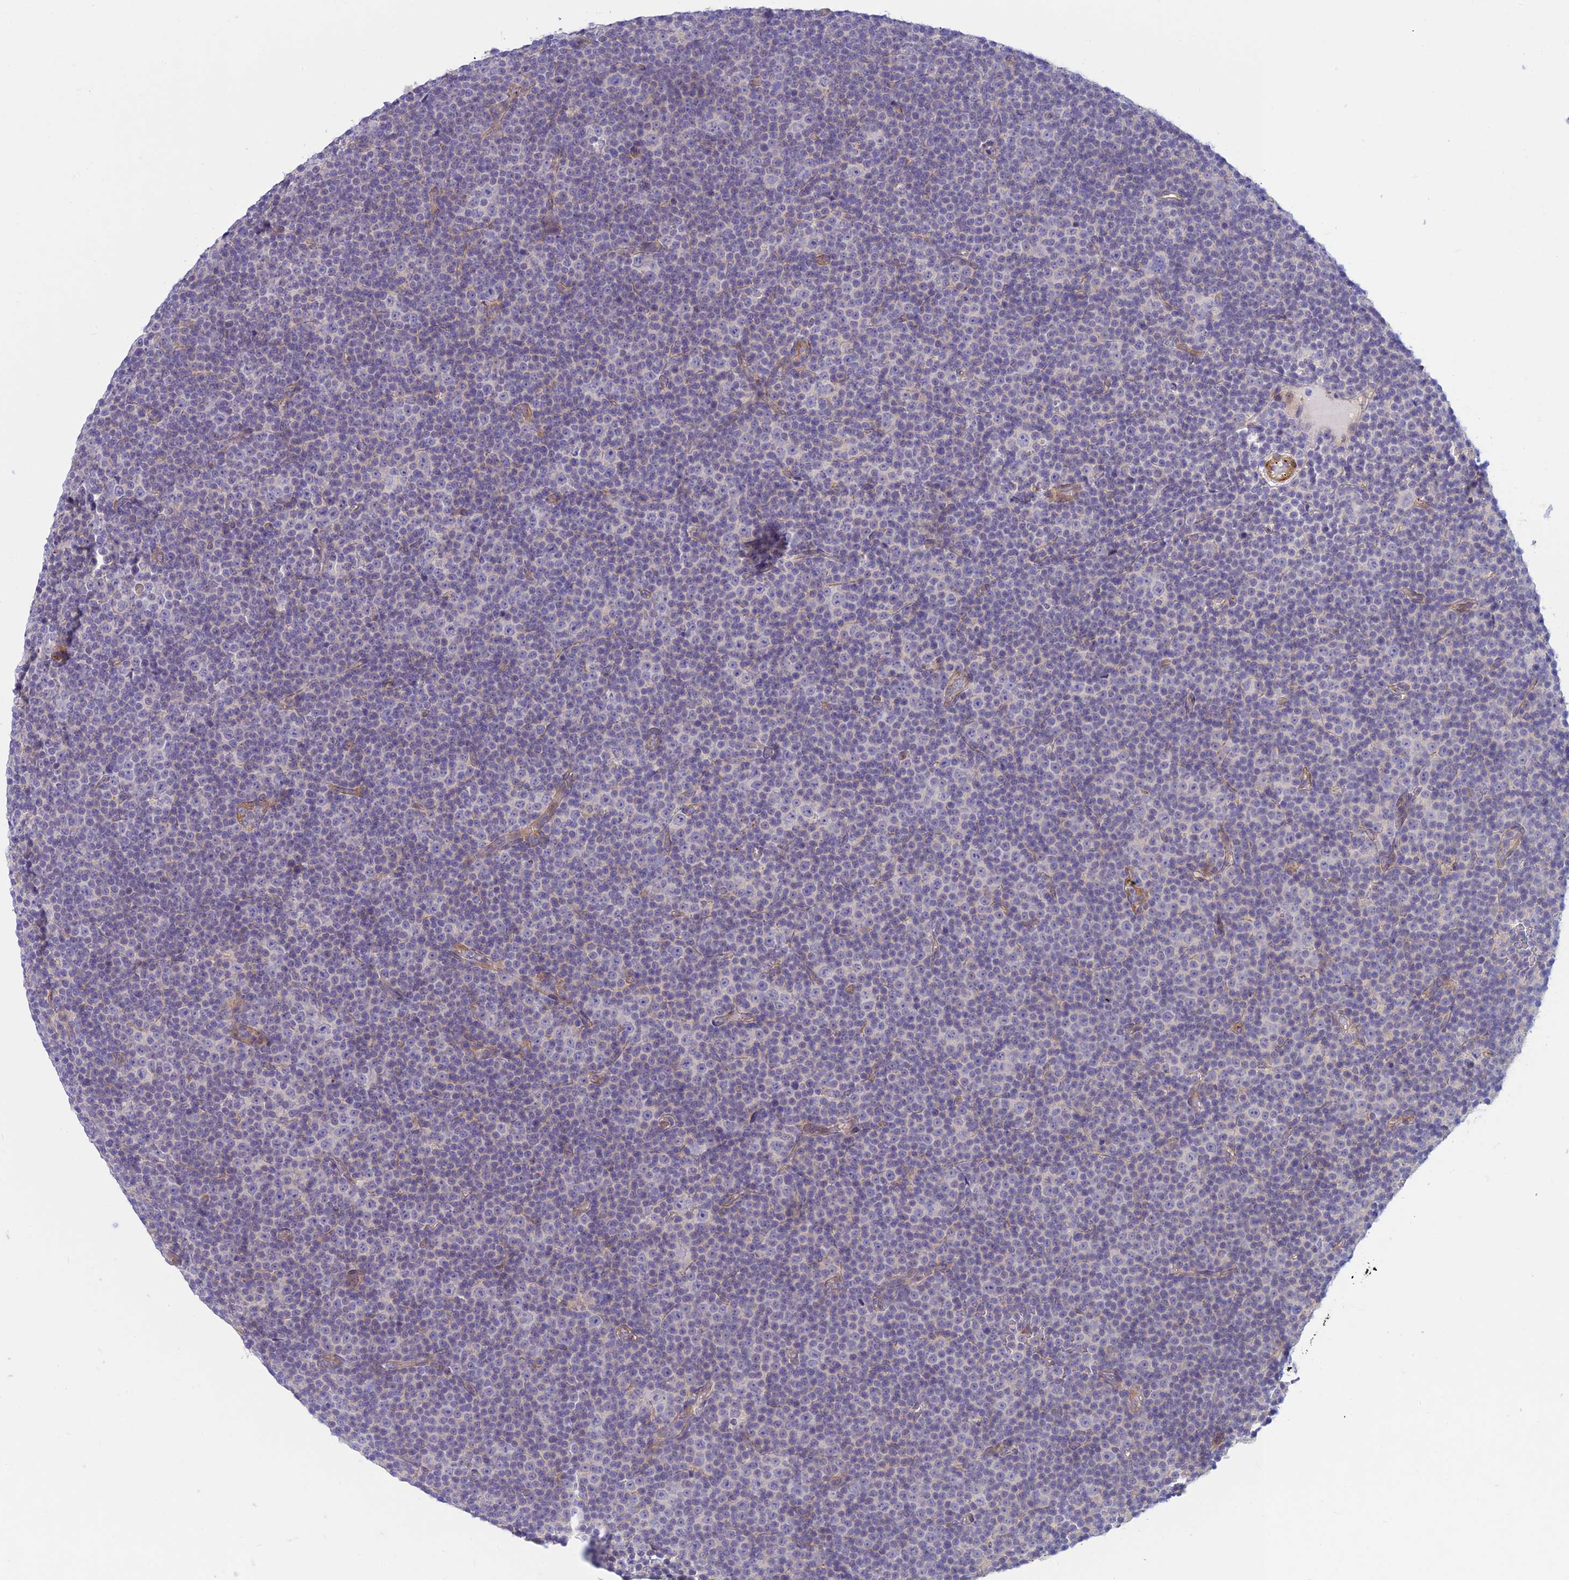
{"staining": {"intensity": "negative", "quantity": "none", "location": "none"}, "tissue": "lymphoma", "cell_type": "Tumor cells", "image_type": "cancer", "snomed": [{"axis": "morphology", "description": "Malignant lymphoma, non-Hodgkin's type, Low grade"}, {"axis": "topography", "description": "Lymph node"}], "caption": "Micrograph shows no significant protein positivity in tumor cells of low-grade malignant lymphoma, non-Hodgkin's type.", "gene": "FBXW4", "patient": {"sex": "female", "age": 67}}